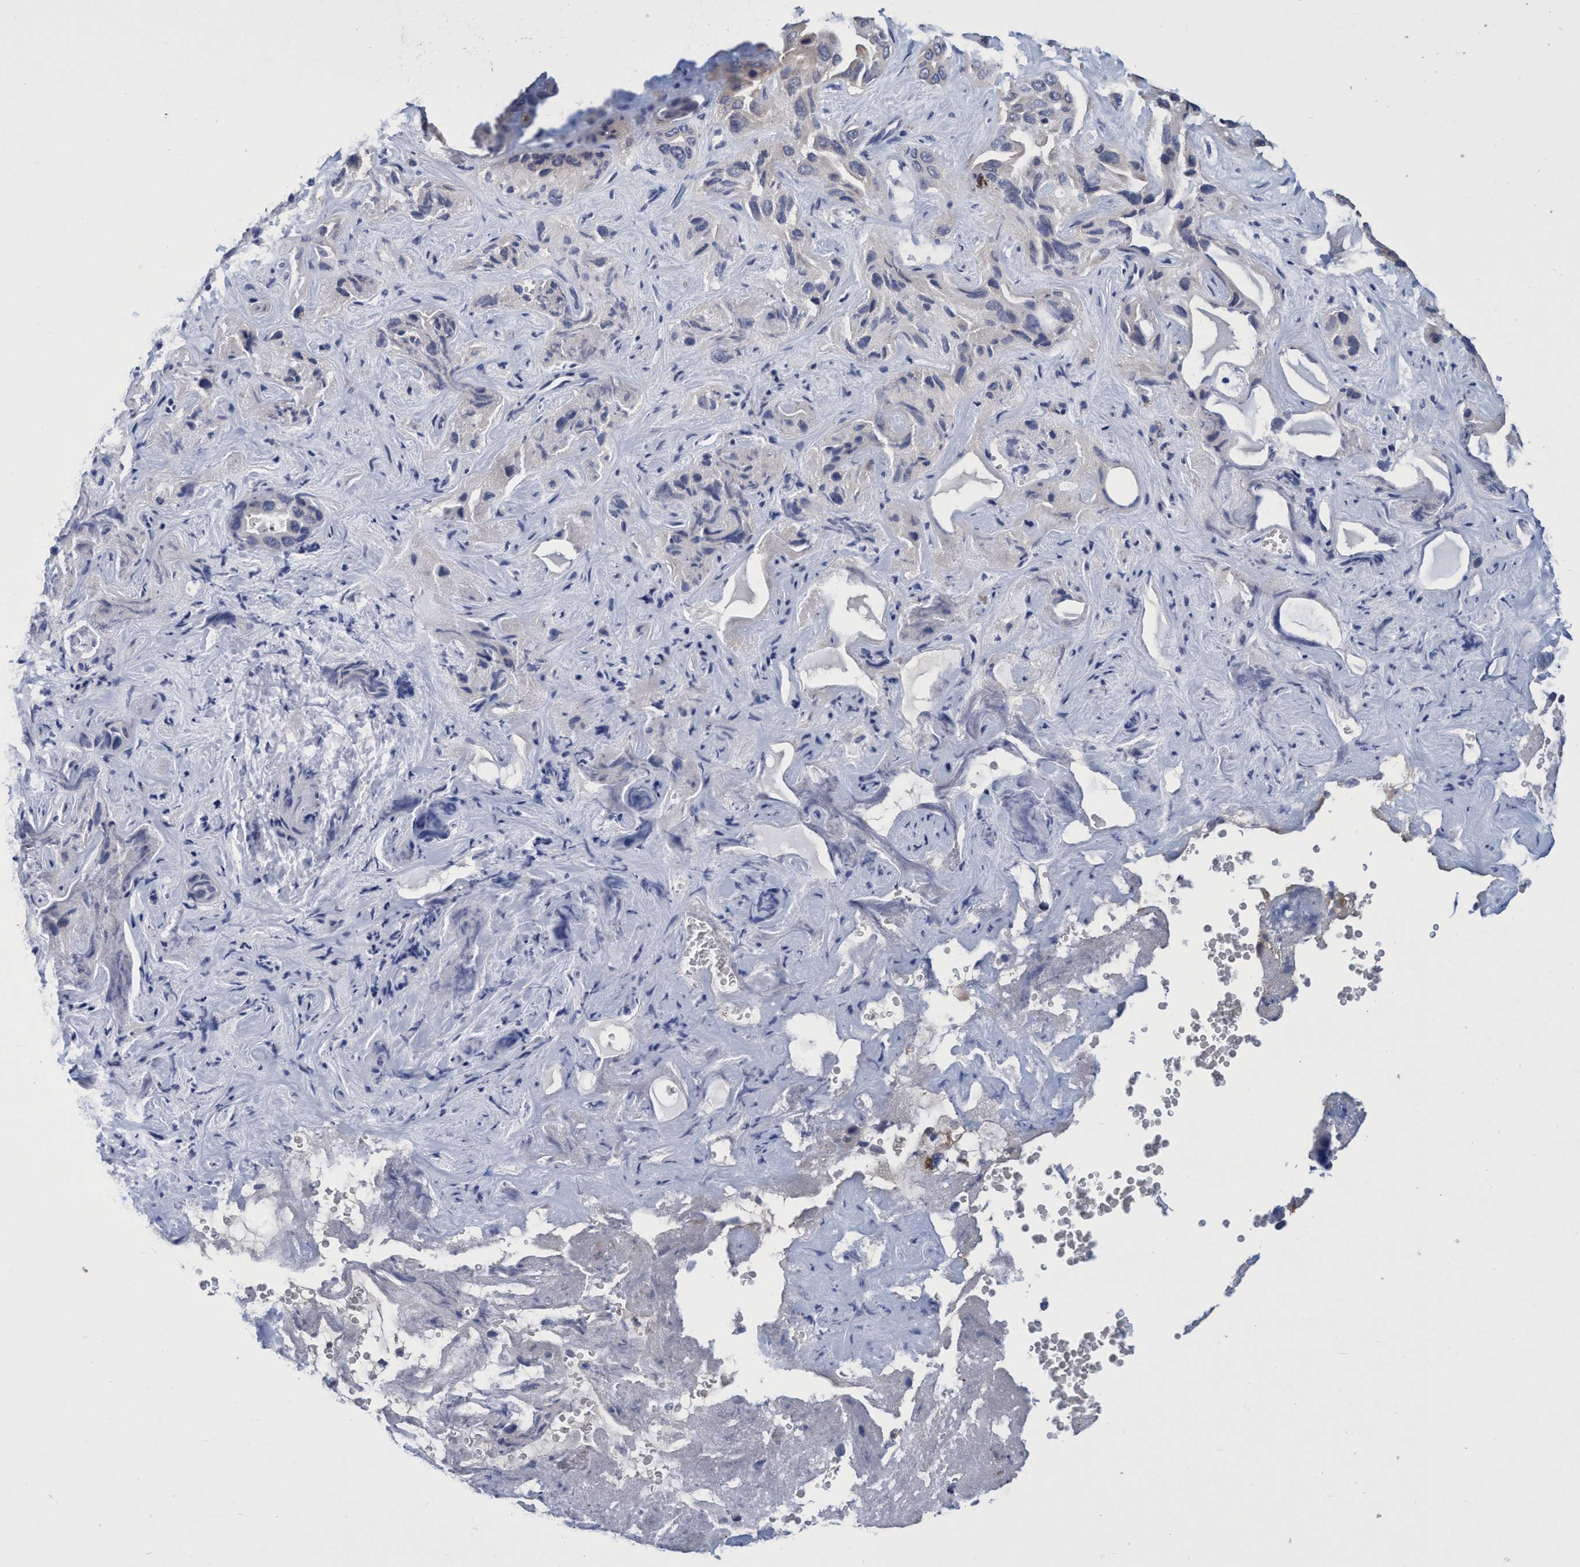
{"staining": {"intensity": "negative", "quantity": "none", "location": "none"}, "tissue": "liver cancer", "cell_type": "Tumor cells", "image_type": "cancer", "snomed": [{"axis": "morphology", "description": "Cholangiocarcinoma"}, {"axis": "topography", "description": "Liver"}], "caption": "Immunohistochemical staining of human liver cancer shows no significant expression in tumor cells. Brightfield microscopy of immunohistochemistry (IHC) stained with DAB (brown) and hematoxylin (blue), captured at high magnification.", "gene": "CALCOCO2", "patient": {"sex": "female", "age": 52}}